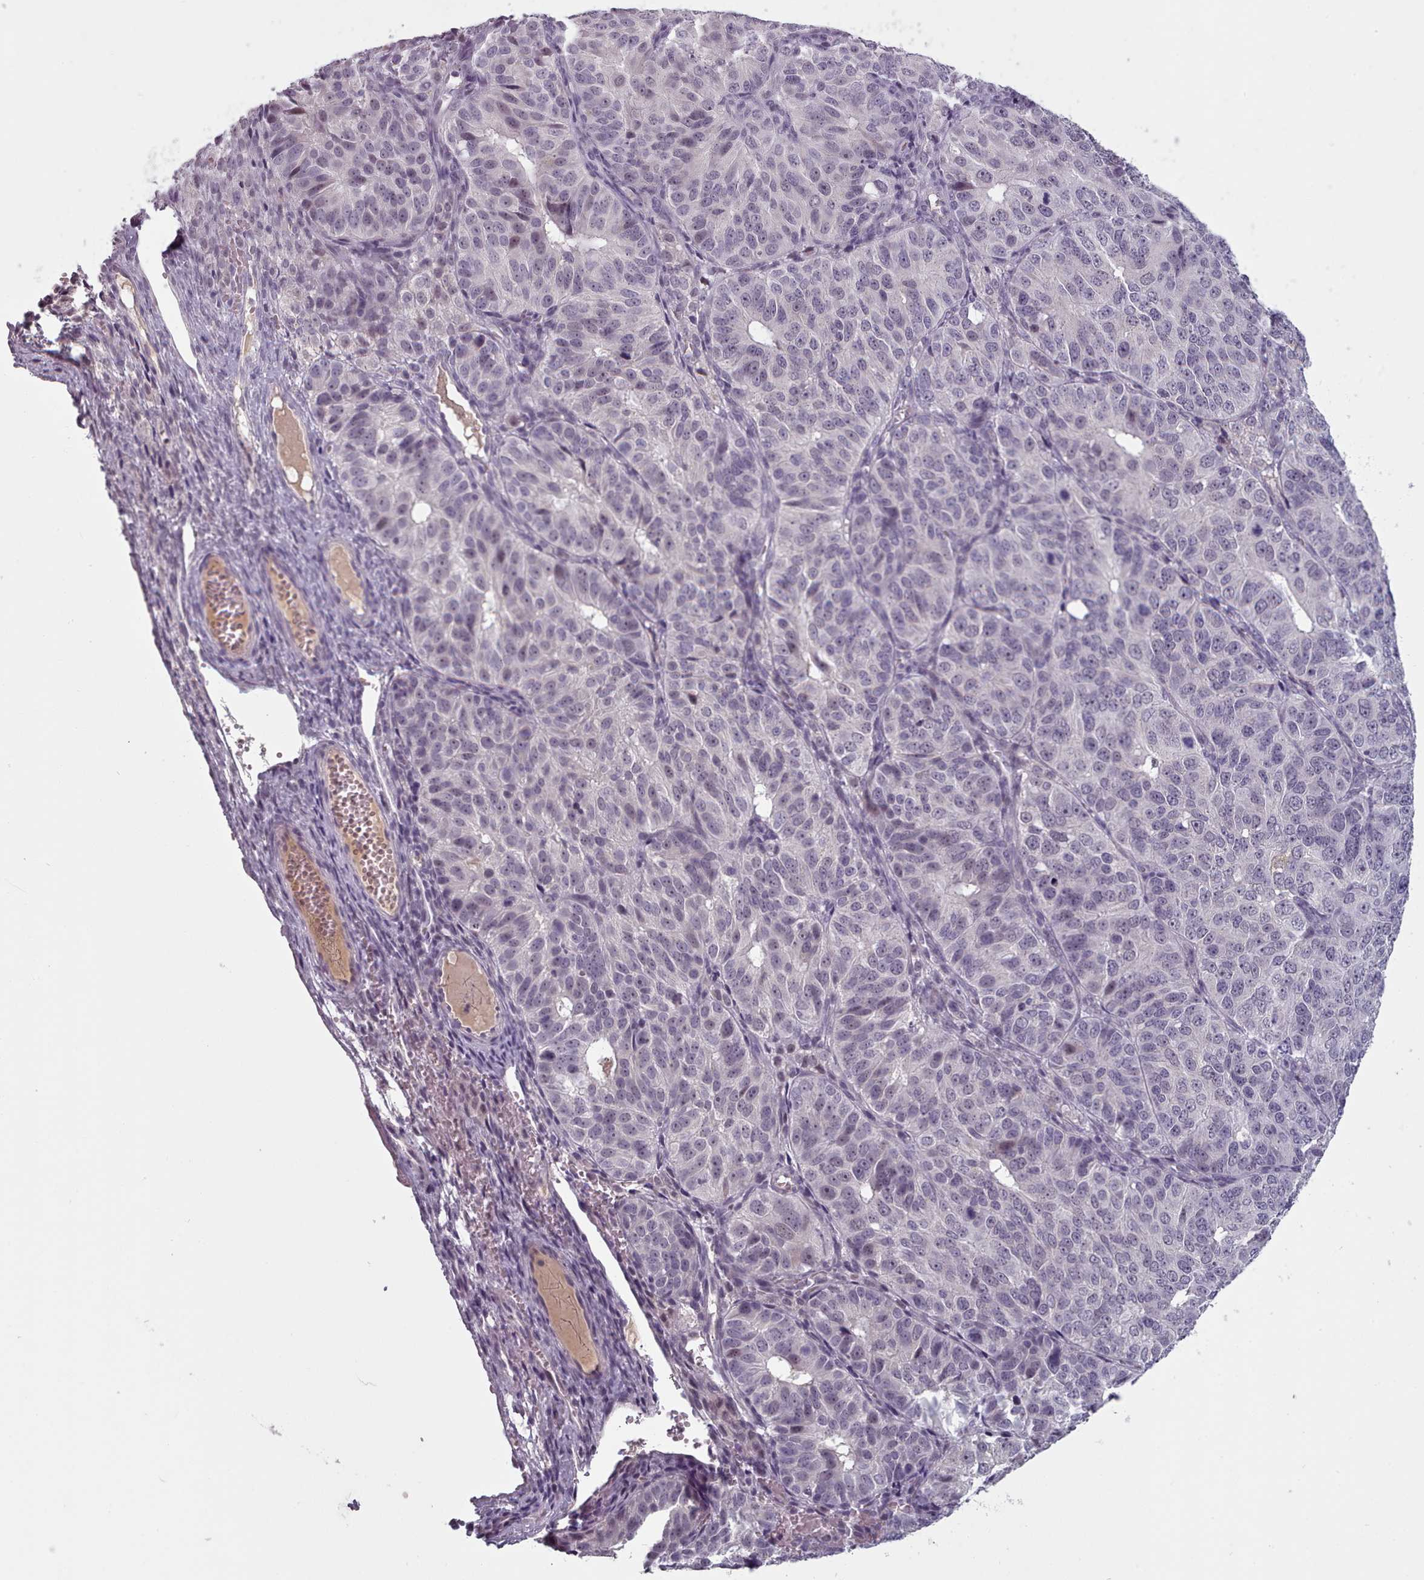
{"staining": {"intensity": "weak", "quantity": "<25%", "location": "nuclear"}, "tissue": "ovarian cancer", "cell_type": "Tumor cells", "image_type": "cancer", "snomed": [{"axis": "morphology", "description": "Carcinoma, endometroid"}, {"axis": "topography", "description": "Ovary"}], "caption": "There is no significant expression in tumor cells of ovarian endometroid carcinoma. Nuclei are stained in blue.", "gene": "PBX4", "patient": {"sex": "female", "age": 51}}